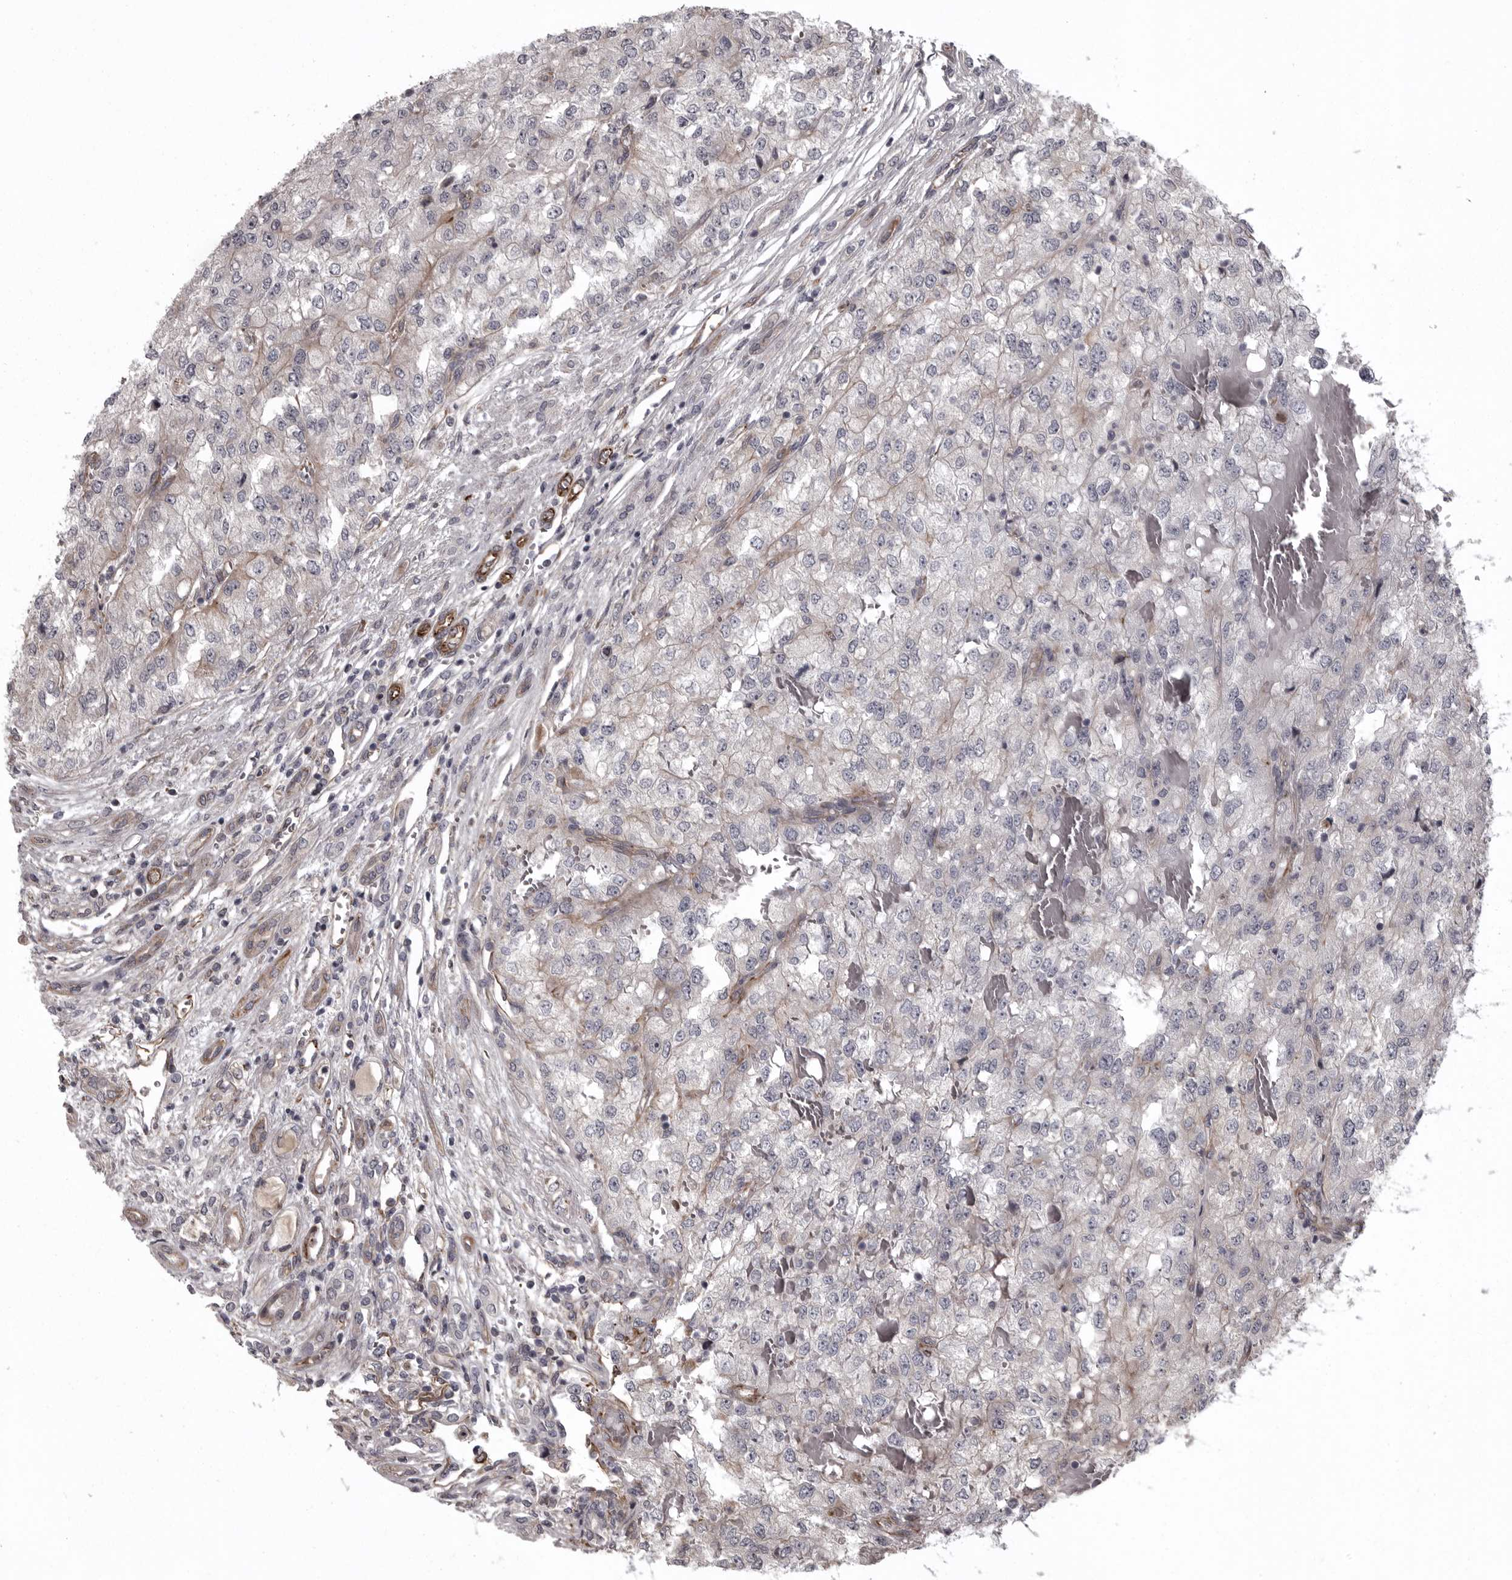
{"staining": {"intensity": "negative", "quantity": "none", "location": "none"}, "tissue": "renal cancer", "cell_type": "Tumor cells", "image_type": "cancer", "snomed": [{"axis": "morphology", "description": "Adenocarcinoma, NOS"}, {"axis": "topography", "description": "Kidney"}], "caption": "Tumor cells are negative for brown protein staining in renal cancer (adenocarcinoma). Nuclei are stained in blue.", "gene": "FAAP100", "patient": {"sex": "female", "age": 54}}